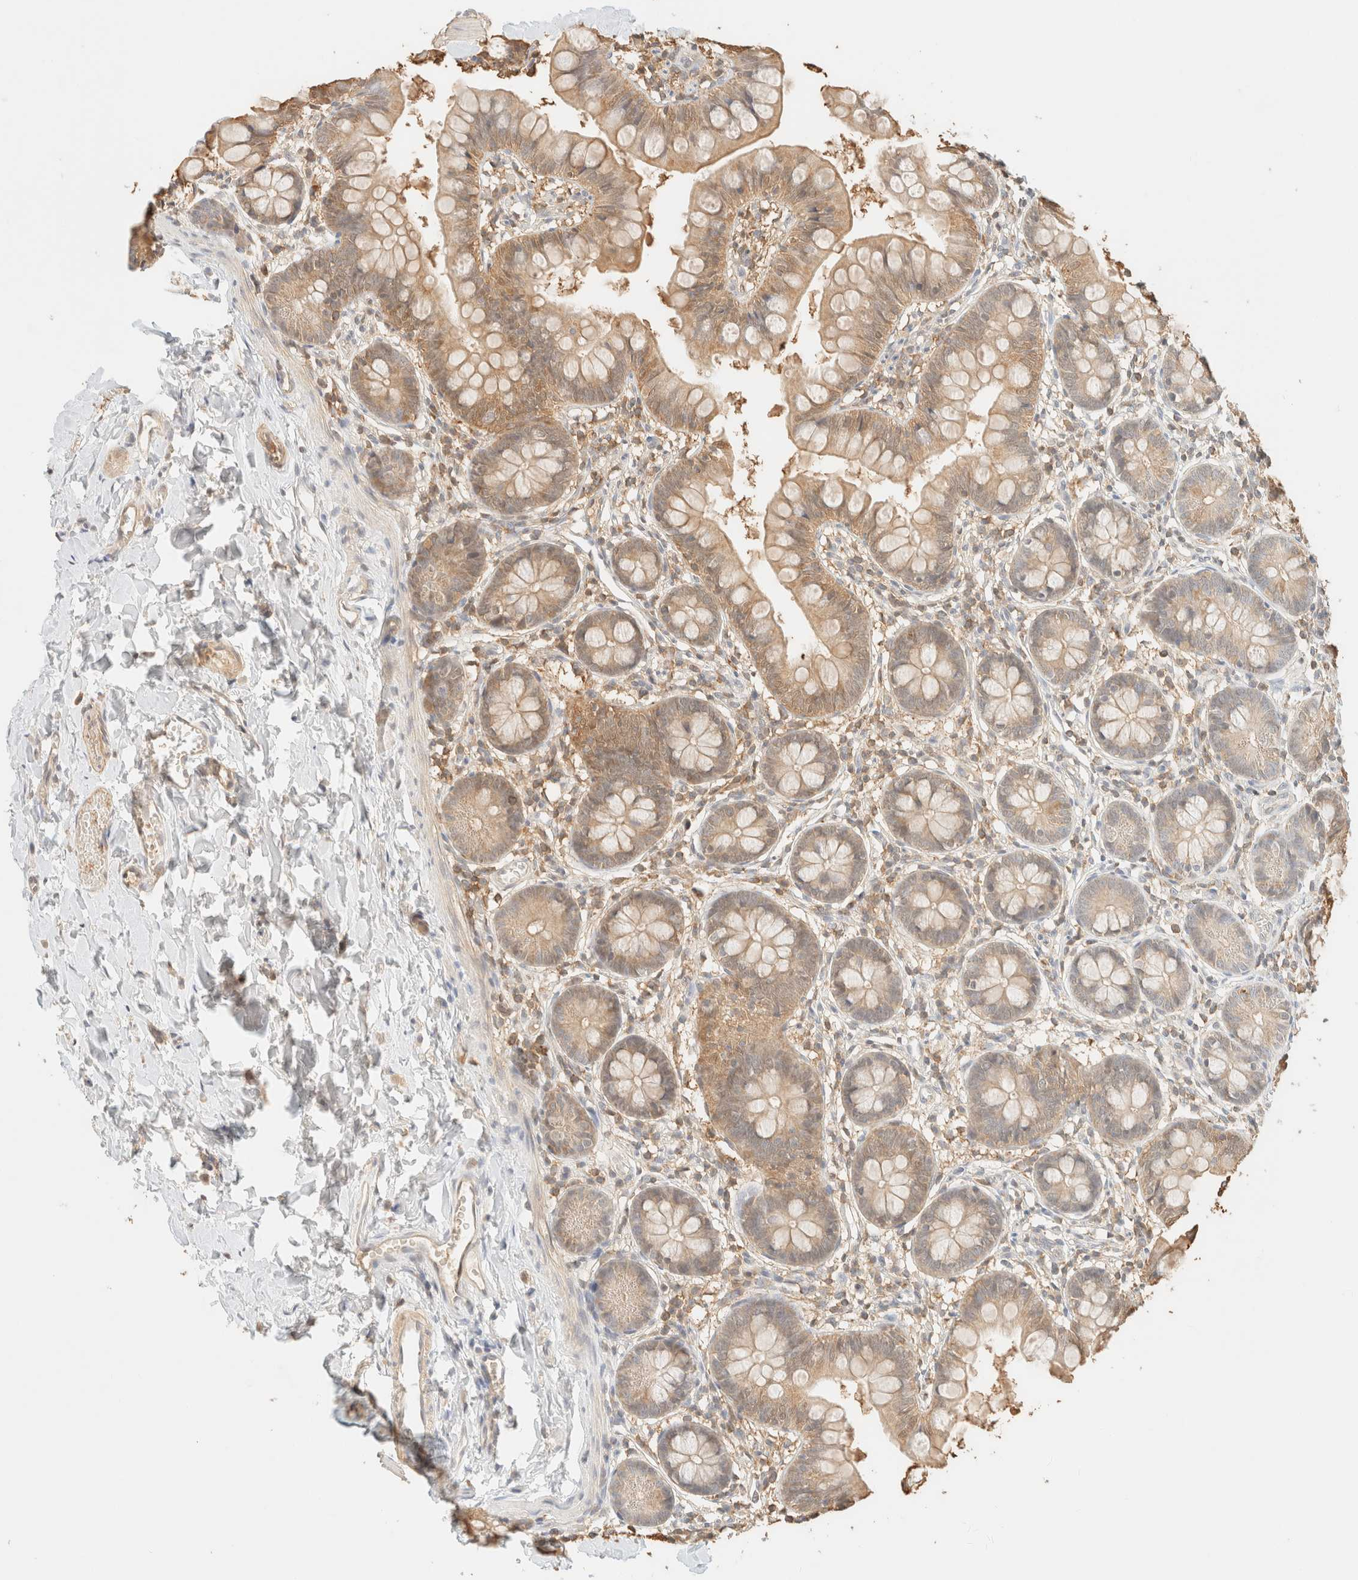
{"staining": {"intensity": "weak", "quantity": ">75%", "location": "cytoplasmic/membranous"}, "tissue": "small intestine", "cell_type": "Glandular cells", "image_type": "normal", "snomed": [{"axis": "morphology", "description": "Normal tissue, NOS"}, {"axis": "topography", "description": "Small intestine"}], "caption": "Weak cytoplasmic/membranous positivity is seen in about >75% of glandular cells in unremarkable small intestine.", "gene": "TIMD4", "patient": {"sex": "male", "age": 7}}